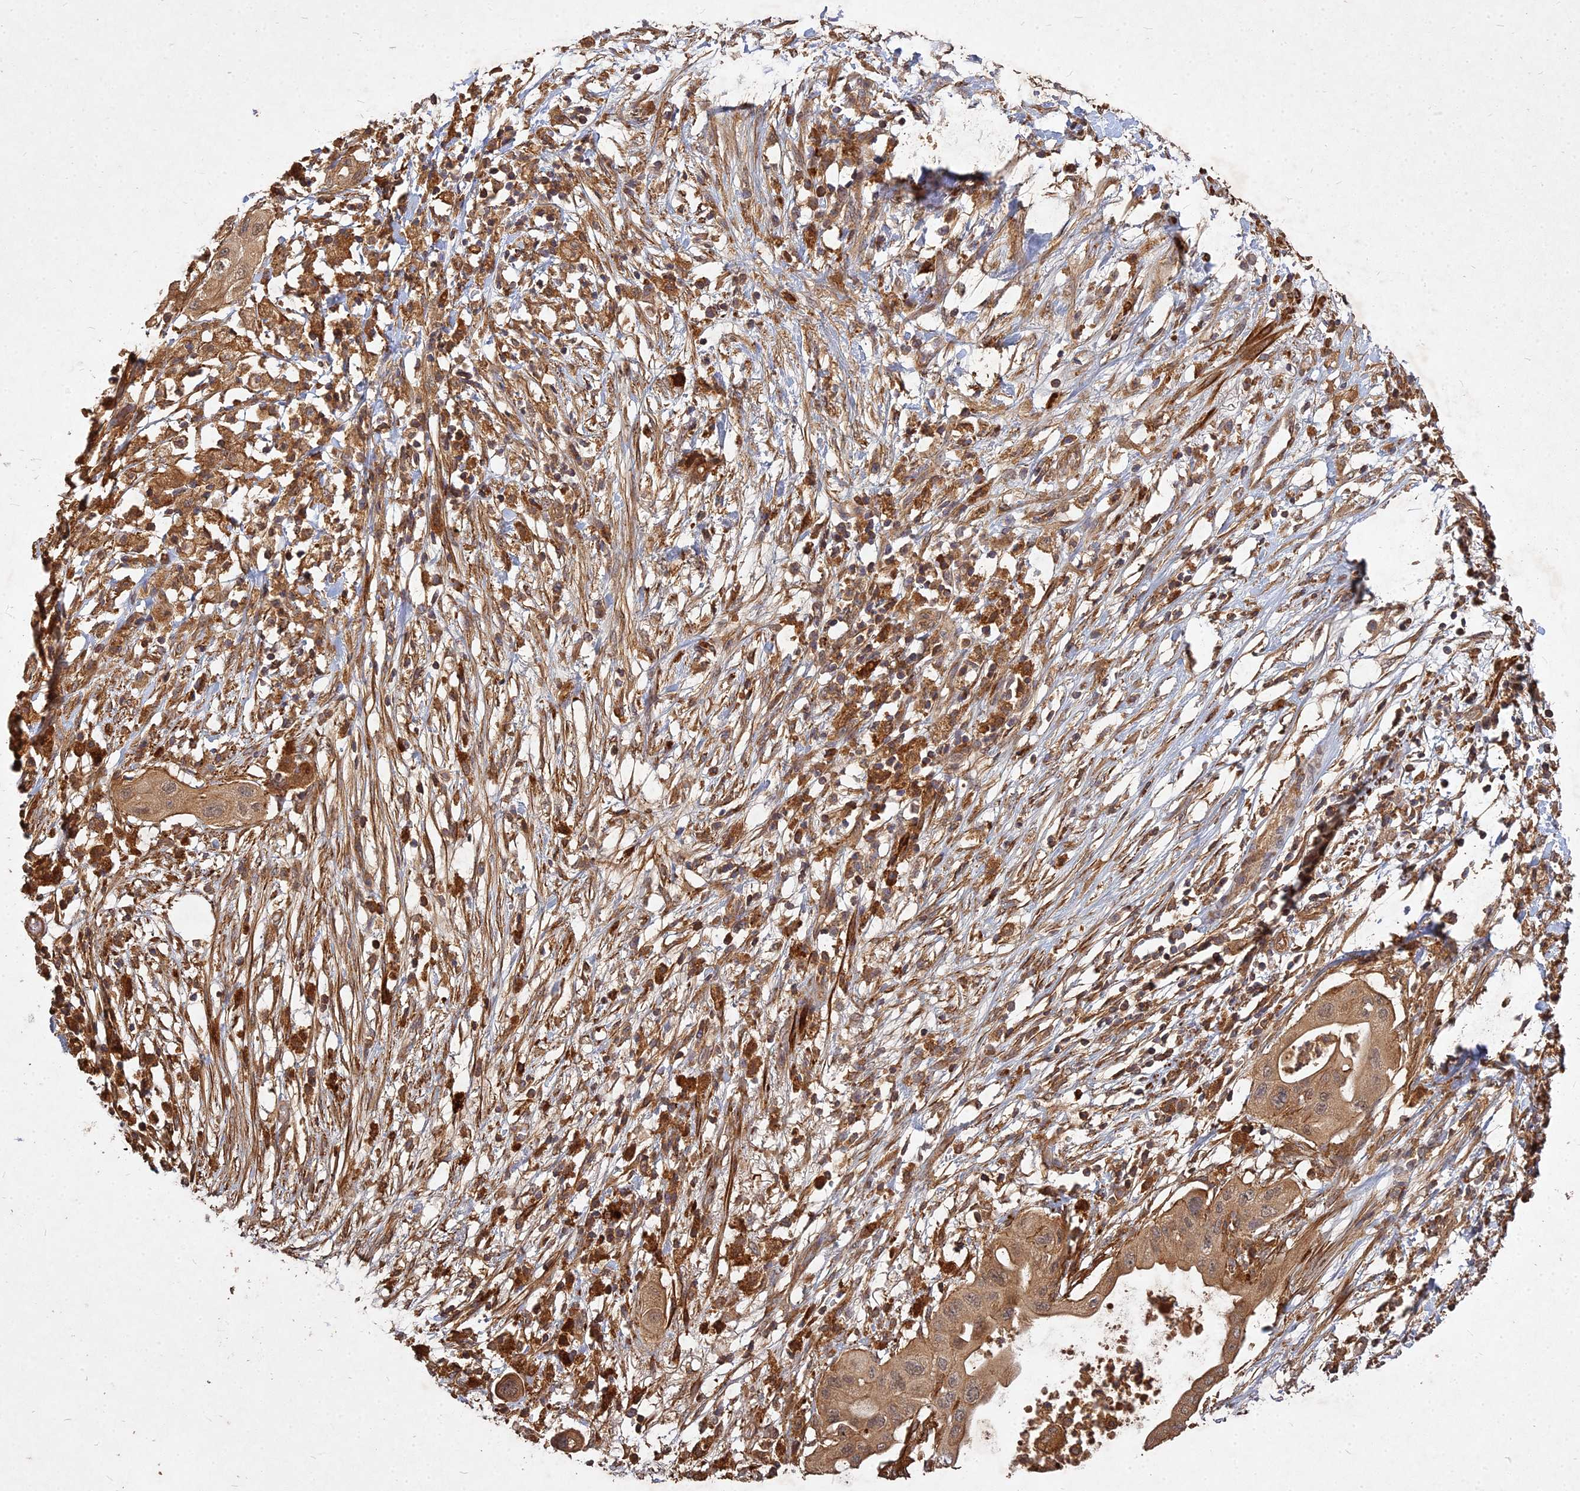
{"staining": {"intensity": "moderate", "quantity": ">75%", "location": "cytoplasmic/membranous"}, "tissue": "pancreatic cancer", "cell_type": "Tumor cells", "image_type": "cancer", "snomed": [{"axis": "morphology", "description": "Adenocarcinoma, NOS"}, {"axis": "topography", "description": "Pancreas"}], "caption": "IHC histopathology image of neoplastic tissue: pancreatic adenocarcinoma stained using IHC shows medium levels of moderate protein expression localized specifically in the cytoplasmic/membranous of tumor cells, appearing as a cytoplasmic/membranous brown color.", "gene": "UBE2W", "patient": {"sex": "male", "age": 68}}